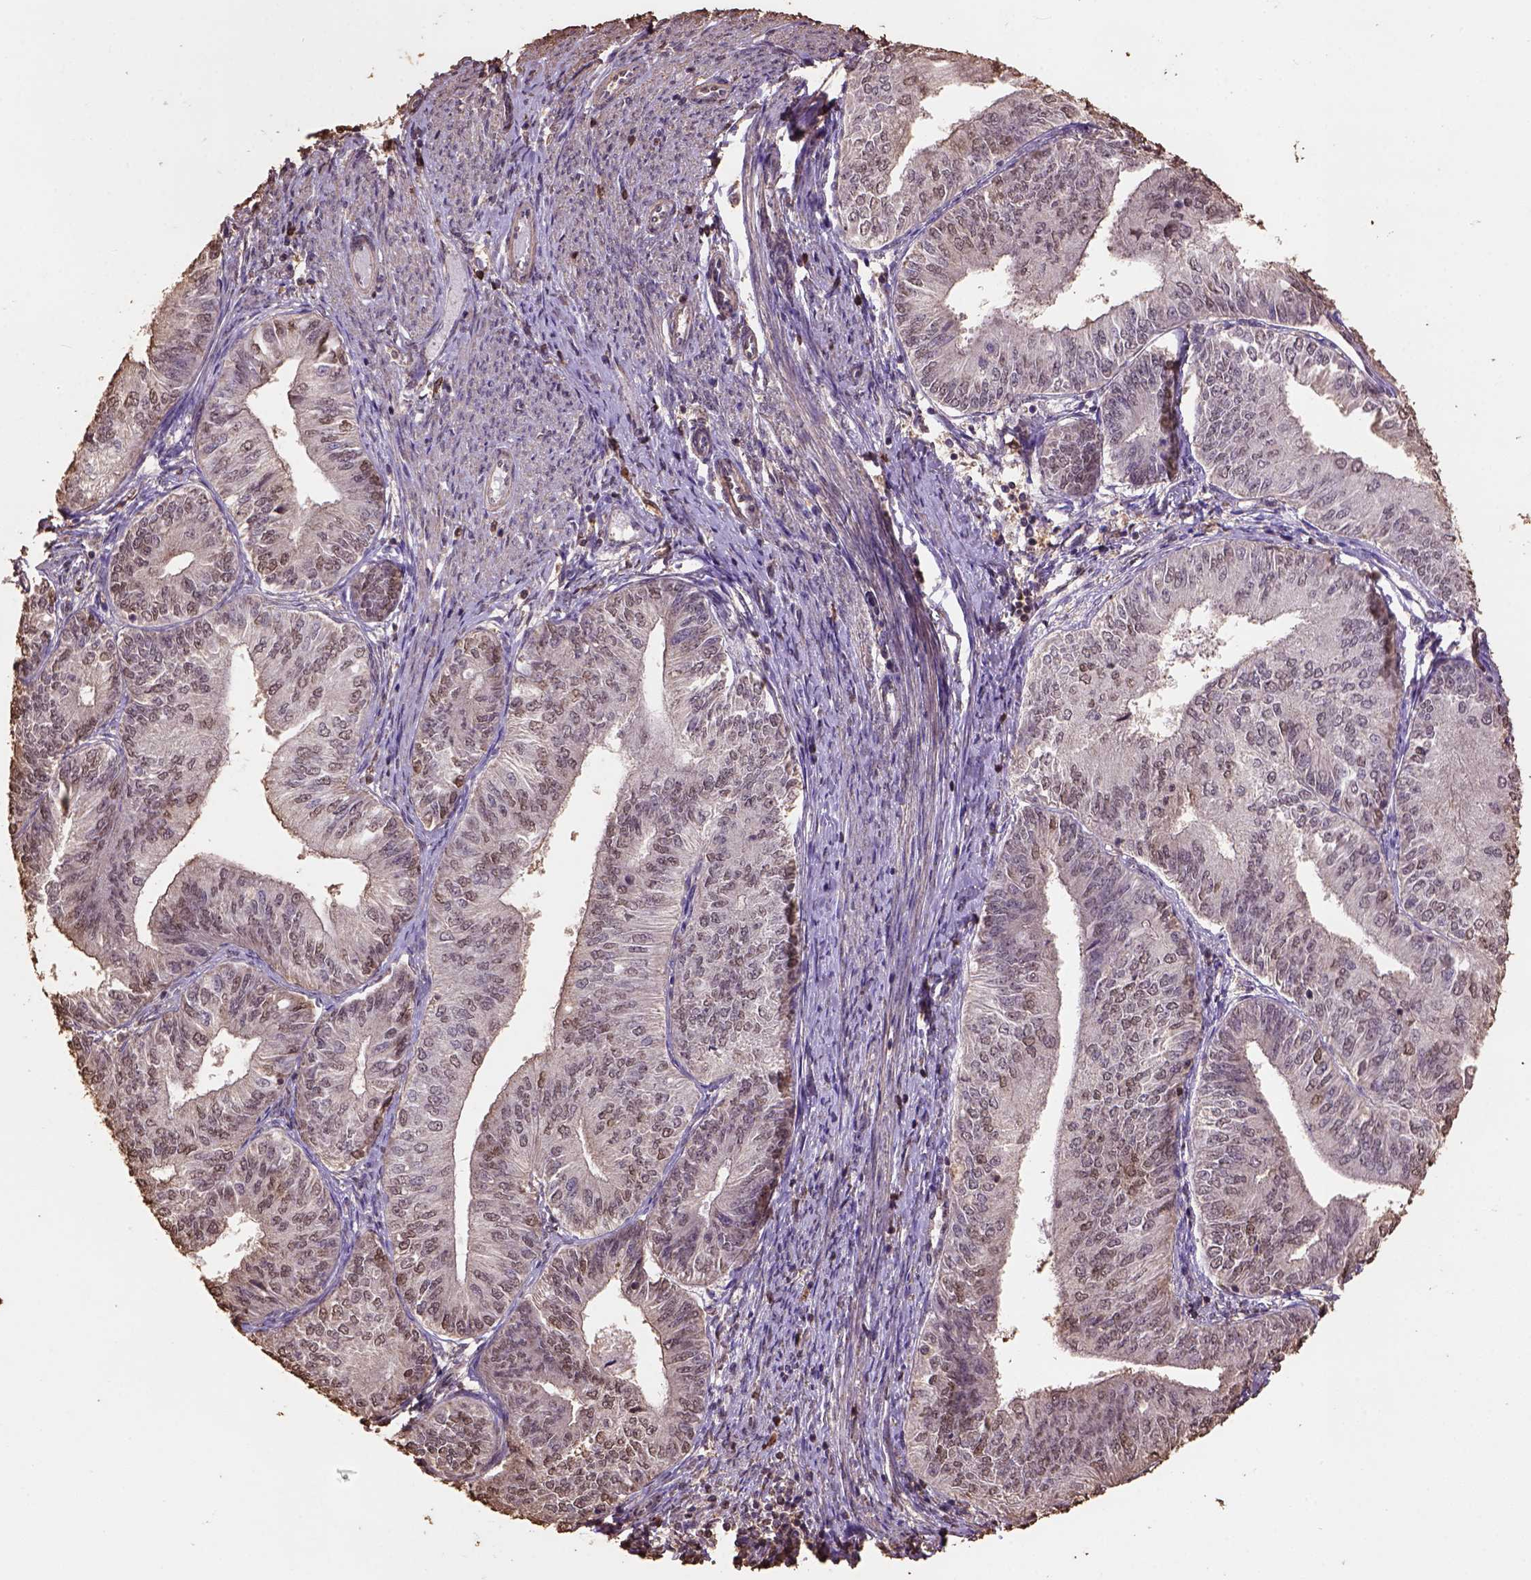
{"staining": {"intensity": "moderate", "quantity": "25%-75%", "location": "nuclear"}, "tissue": "endometrial cancer", "cell_type": "Tumor cells", "image_type": "cancer", "snomed": [{"axis": "morphology", "description": "Adenocarcinoma, NOS"}, {"axis": "topography", "description": "Endometrium"}], "caption": "This photomicrograph exhibits immunohistochemistry staining of human endometrial cancer, with medium moderate nuclear staining in approximately 25%-75% of tumor cells.", "gene": "CSTF2T", "patient": {"sex": "female", "age": 58}}